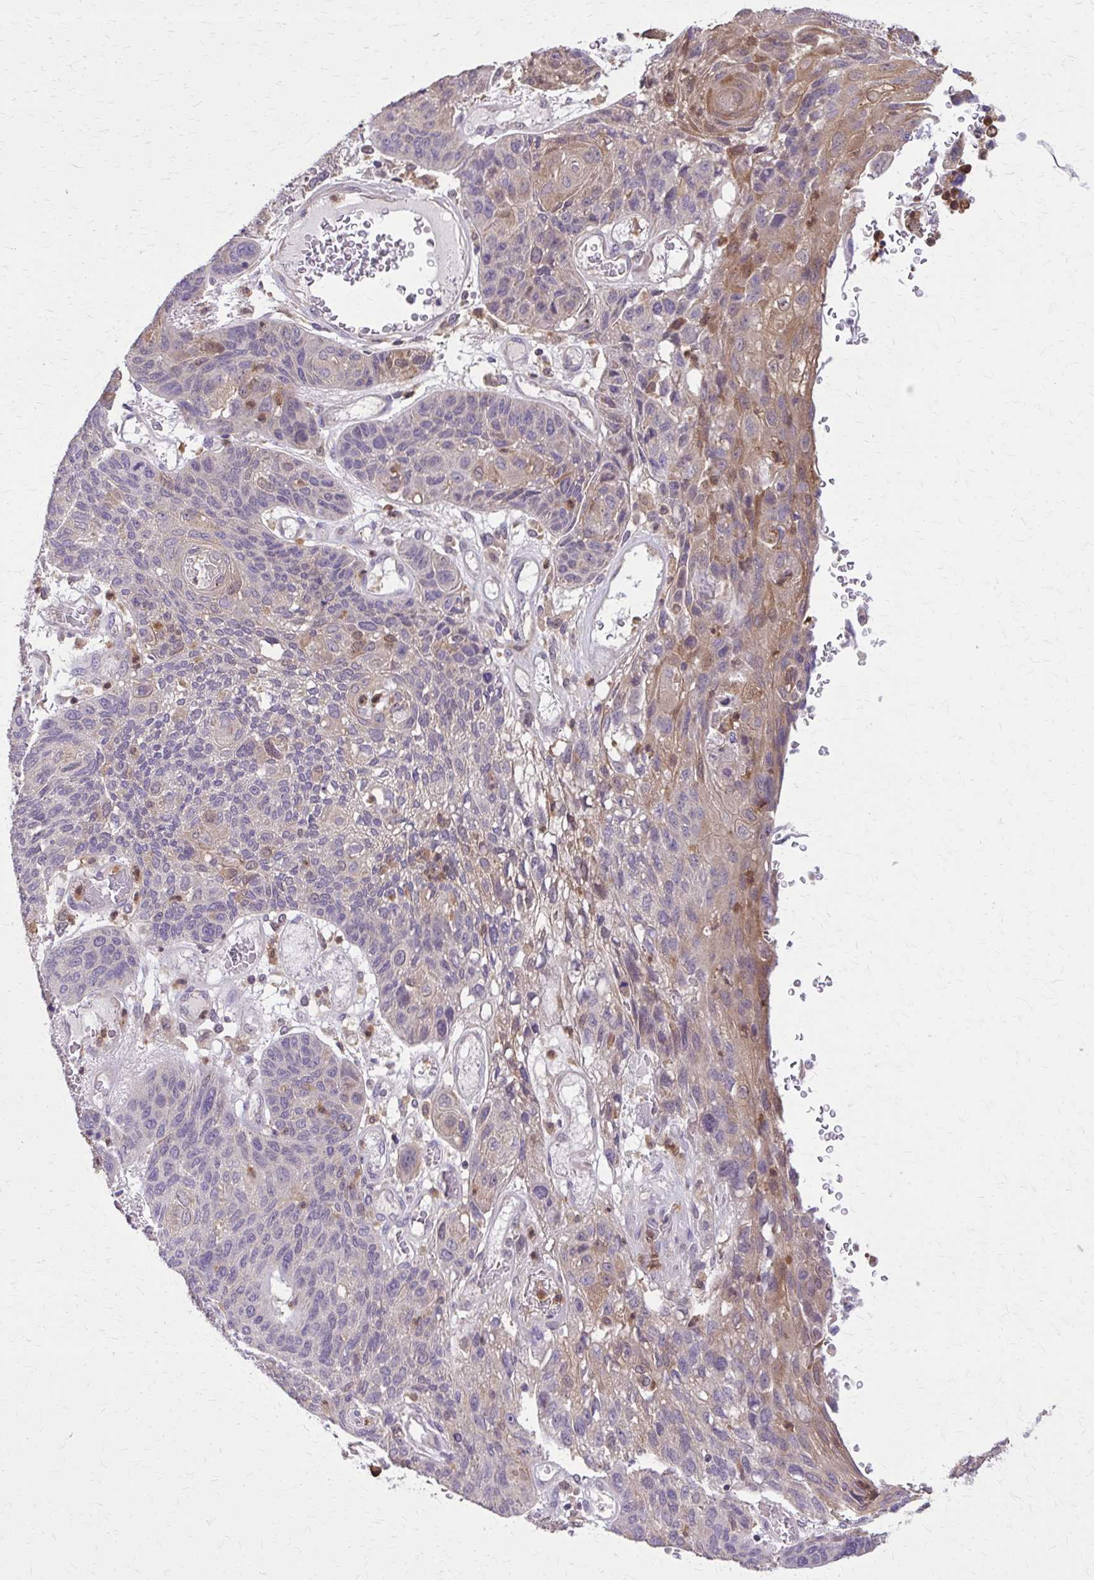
{"staining": {"intensity": "moderate", "quantity": "<25%", "location": "cytoplasmic/membranous"}, "tissue": "lung cancer", "cell_type": "Tumor cells", "image_type": "cancer", "snomed": [{"axis": "morphology", "description": "Squamous cell carcinoma, NOS"}, {"axis": "morphology", "description": "Squamous cell carcinoma, metastatic, NOS"}, {"axis": "topography", "description": "Lymph node"}, {"axis": "topography", "description": "Lung"}], "caption": "High-magnification brightfield microscopy of lung cancer stained with DAB (brown) and counterstained with hematoxylin (blue). tumor cells exhibit moderate cytoplasmic/membranous expression is identified in approximately<25% of cells. (DAB (3,3'-diaminobenzidine) IHC with brightfield microscopy, high magnification).", "gene": "NRBF2", "patient": {"sex": "male", "age": 41}}